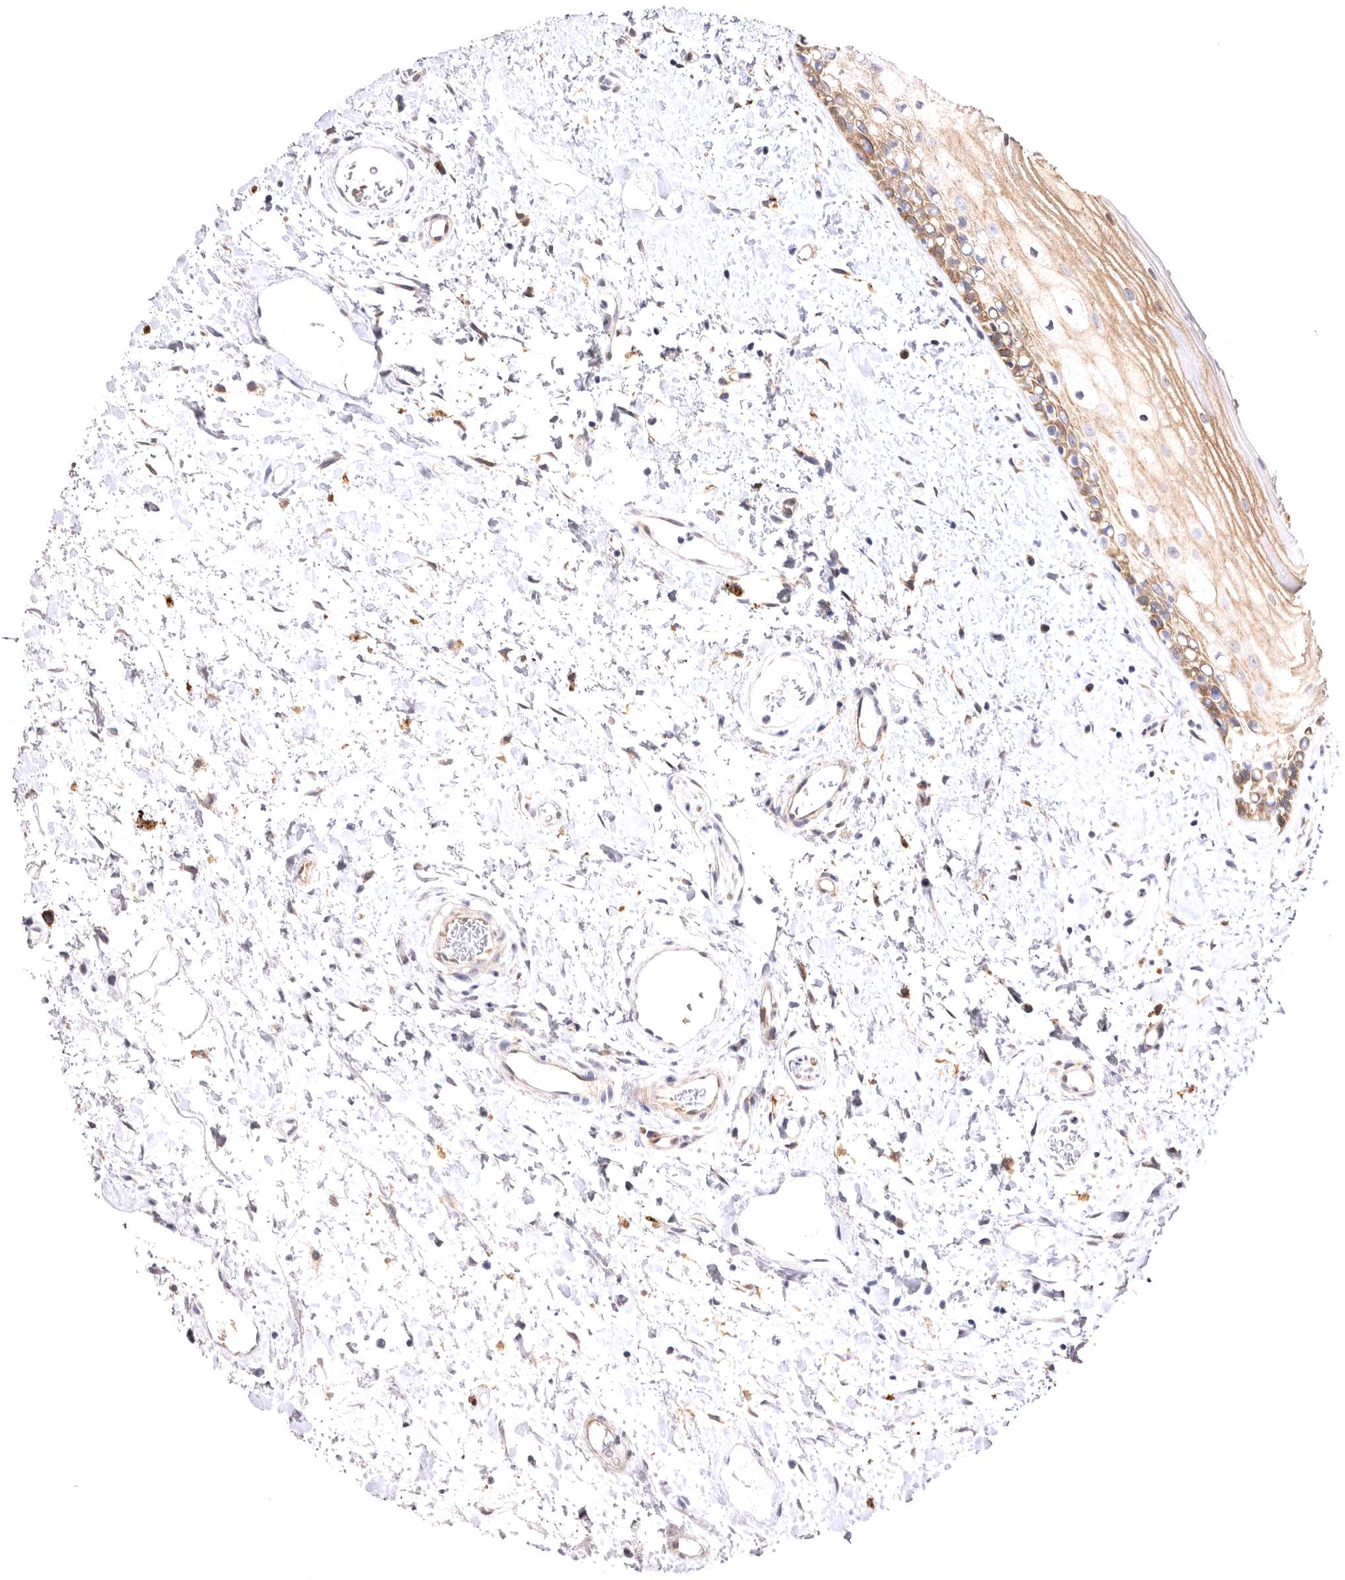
{"staining": {"intensity": "moderate", "quantity": "<25%", "location": "cytoplasmic/membranous"}, "tissue": "oral mucosa", "cell_type": "Squamous epithelial cells", "image_type": "normal", "snomed": [{"axis": "morphology", "description": "Normal tissue, NOS"}, {"axis": "topography", "description": "Oral tissue"}], "caption": "Immunohistochemical staining of normal oral mucosa shows <25% levels of moderate cytoplasmic/membranous protein staining in about <25% of squamous epithelial cells. (Brightfield microscopy of DAB IHC at high magnification).", "gene": "VPS45", "patient": {"sex": "female", "age": 76}}